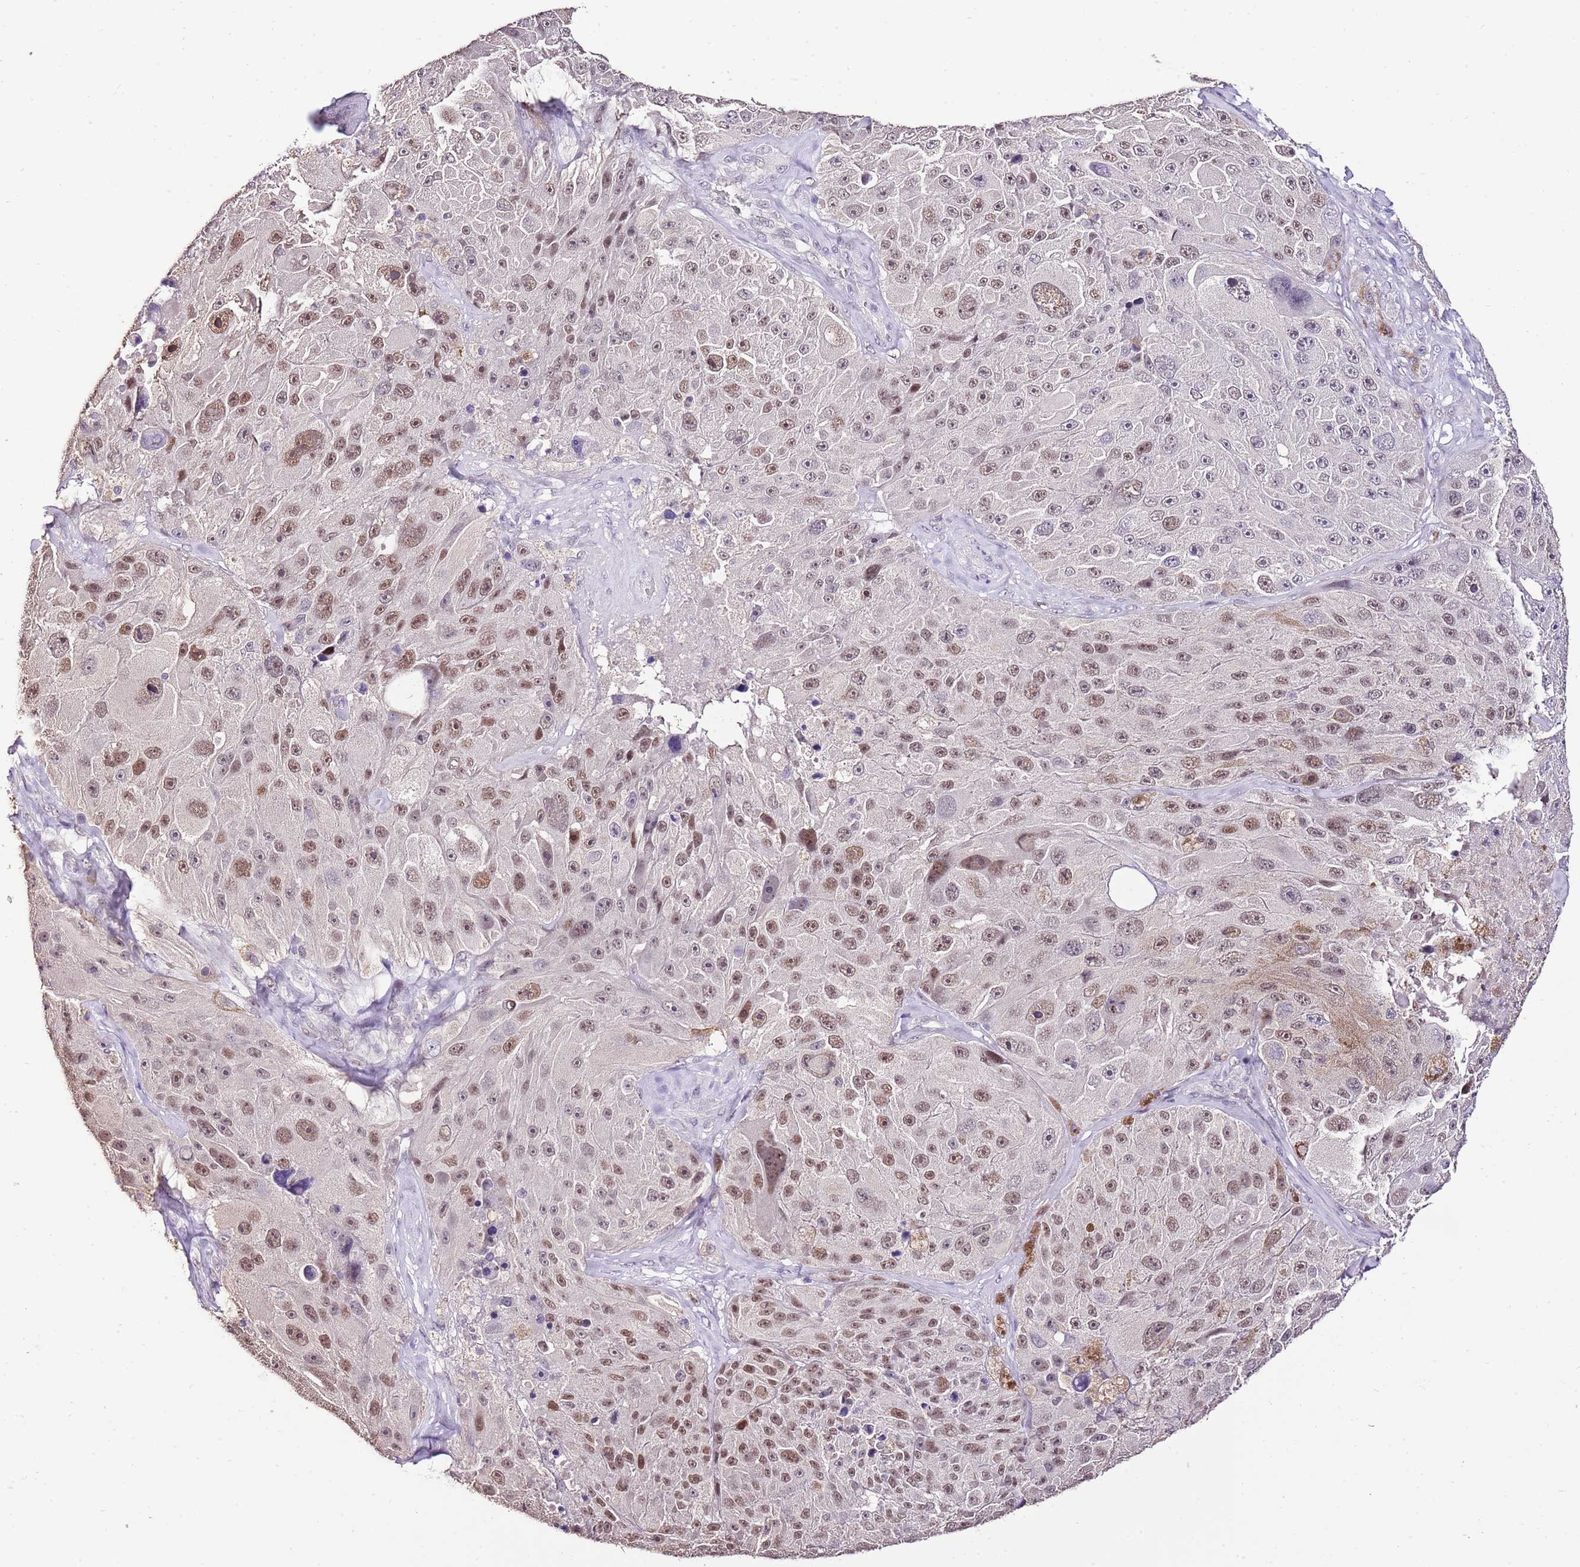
{"staining": {"intensity": "moderate", "quantity": ">75%", "location": "nuclear"}, "tissue": "melanoma", "cell_type": "Tumor cells", "image_type": "cancer", "snomed": [{"axis": "morphology", "description": "Malignant melanoma, Metastatic site"}, {"axis": "topography", "description": "Lymph node"}], "caption": "Tumor cells reveal moderate nuclear expression in approximately >75% of cells in malignant melanoma (metastatic site). Nuclei are stained in blue.", "gene": "IZUMO4", "patient": {"sex": "male", "age": 62}}